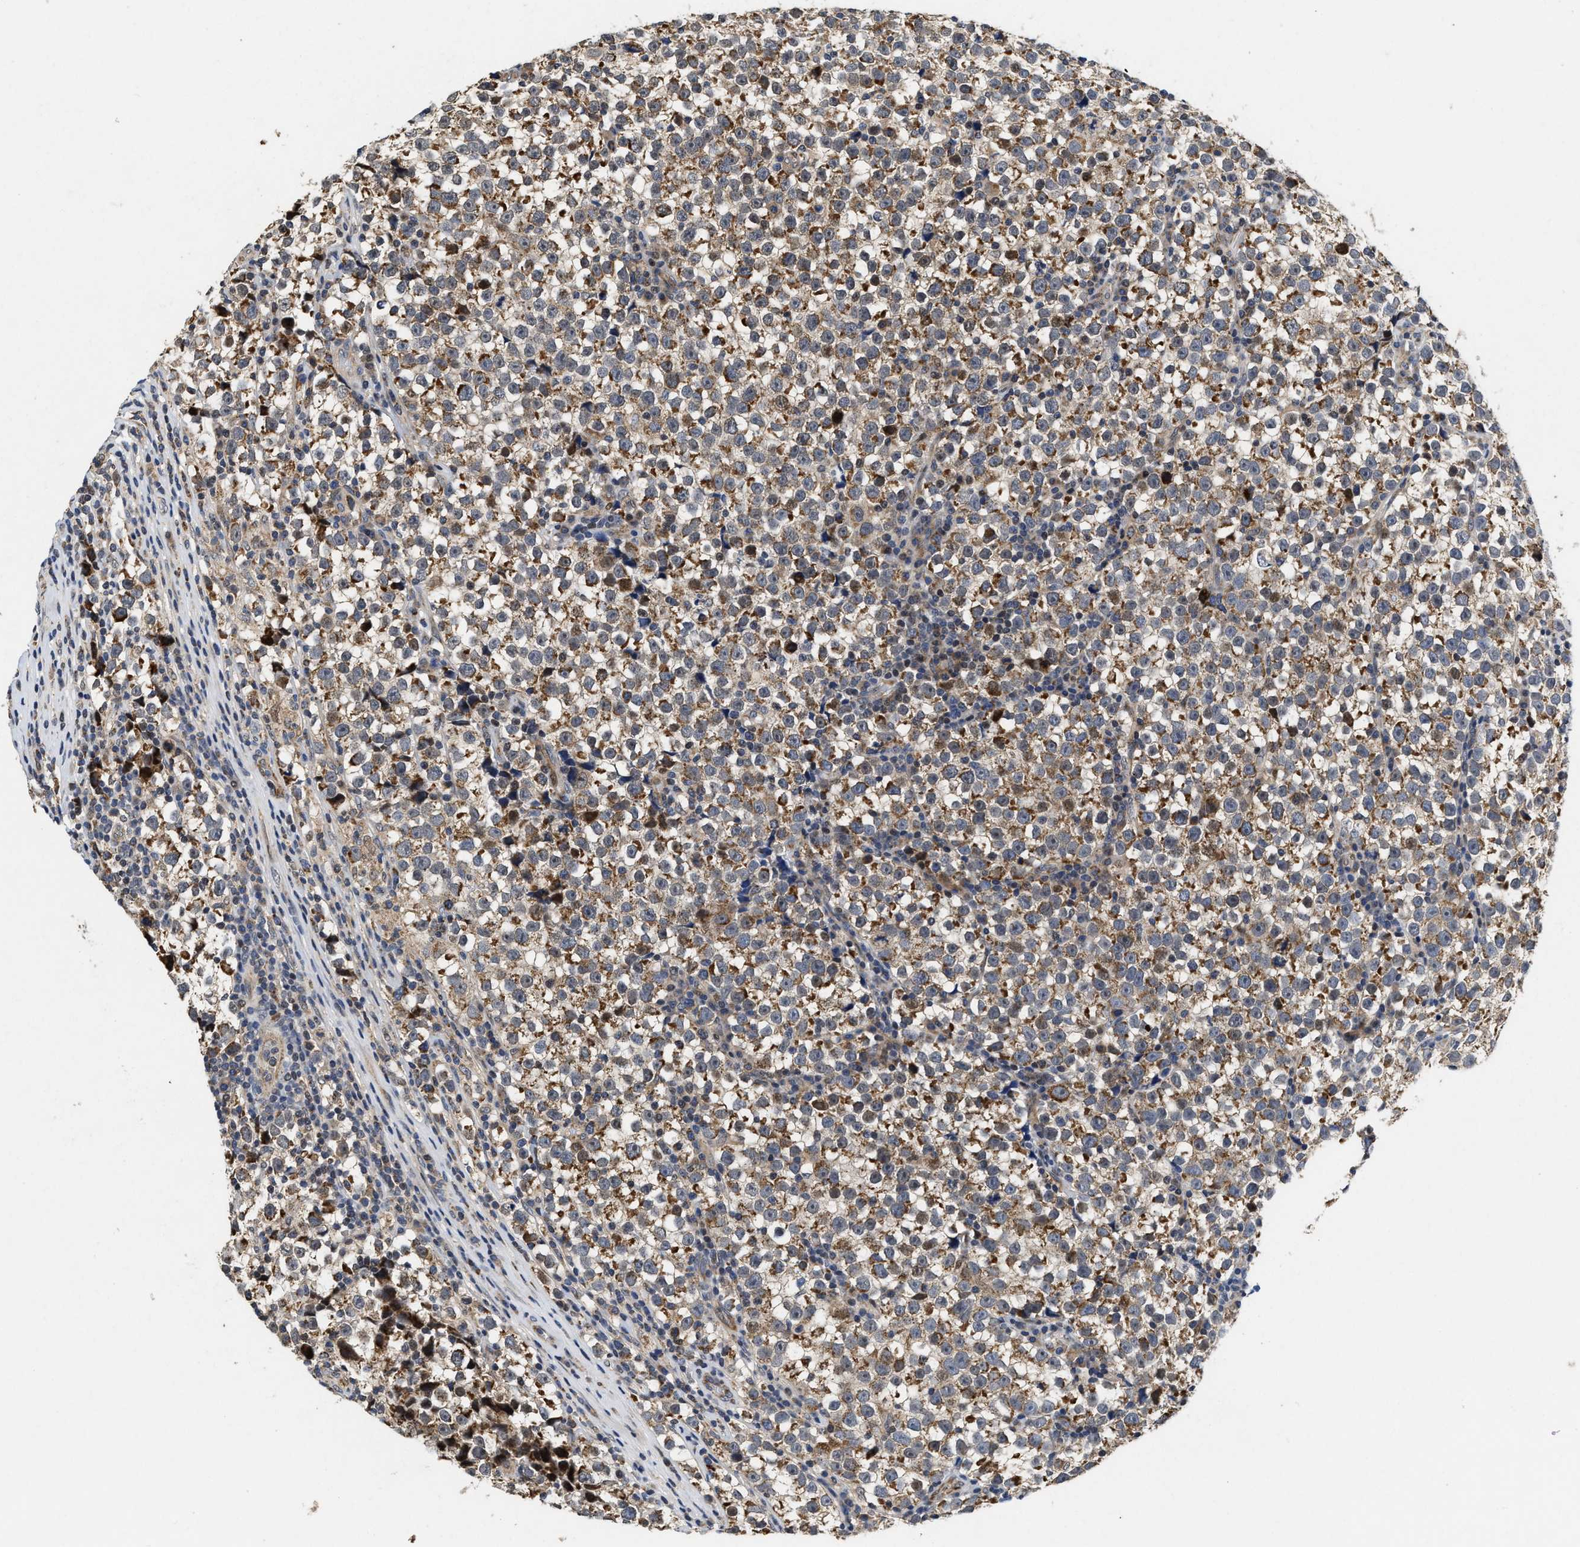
{"staining": {"intensity": "moderate", "quantity": ">75%", "location": "cytoplasmic/membranous"}, "tissue": "testis cancer", "cell_type": "Tumor cells", "image_type": "cancer", "snomed": [{"axis": "morphology", "description": "Normal tissue, NOS"}, {"axis": "morphology", "description": "Seminoma, NOS"}, {"axis": "topography", "description": "Testis"}], "caption": "Immunohistochemical staining of seminoma (testis) displays moderate cytoplasmic/membranous protein positivity in about >75% of tumor cells.", "gene": "SCYL2", "patient": {"sex": "male", "age": 43}}